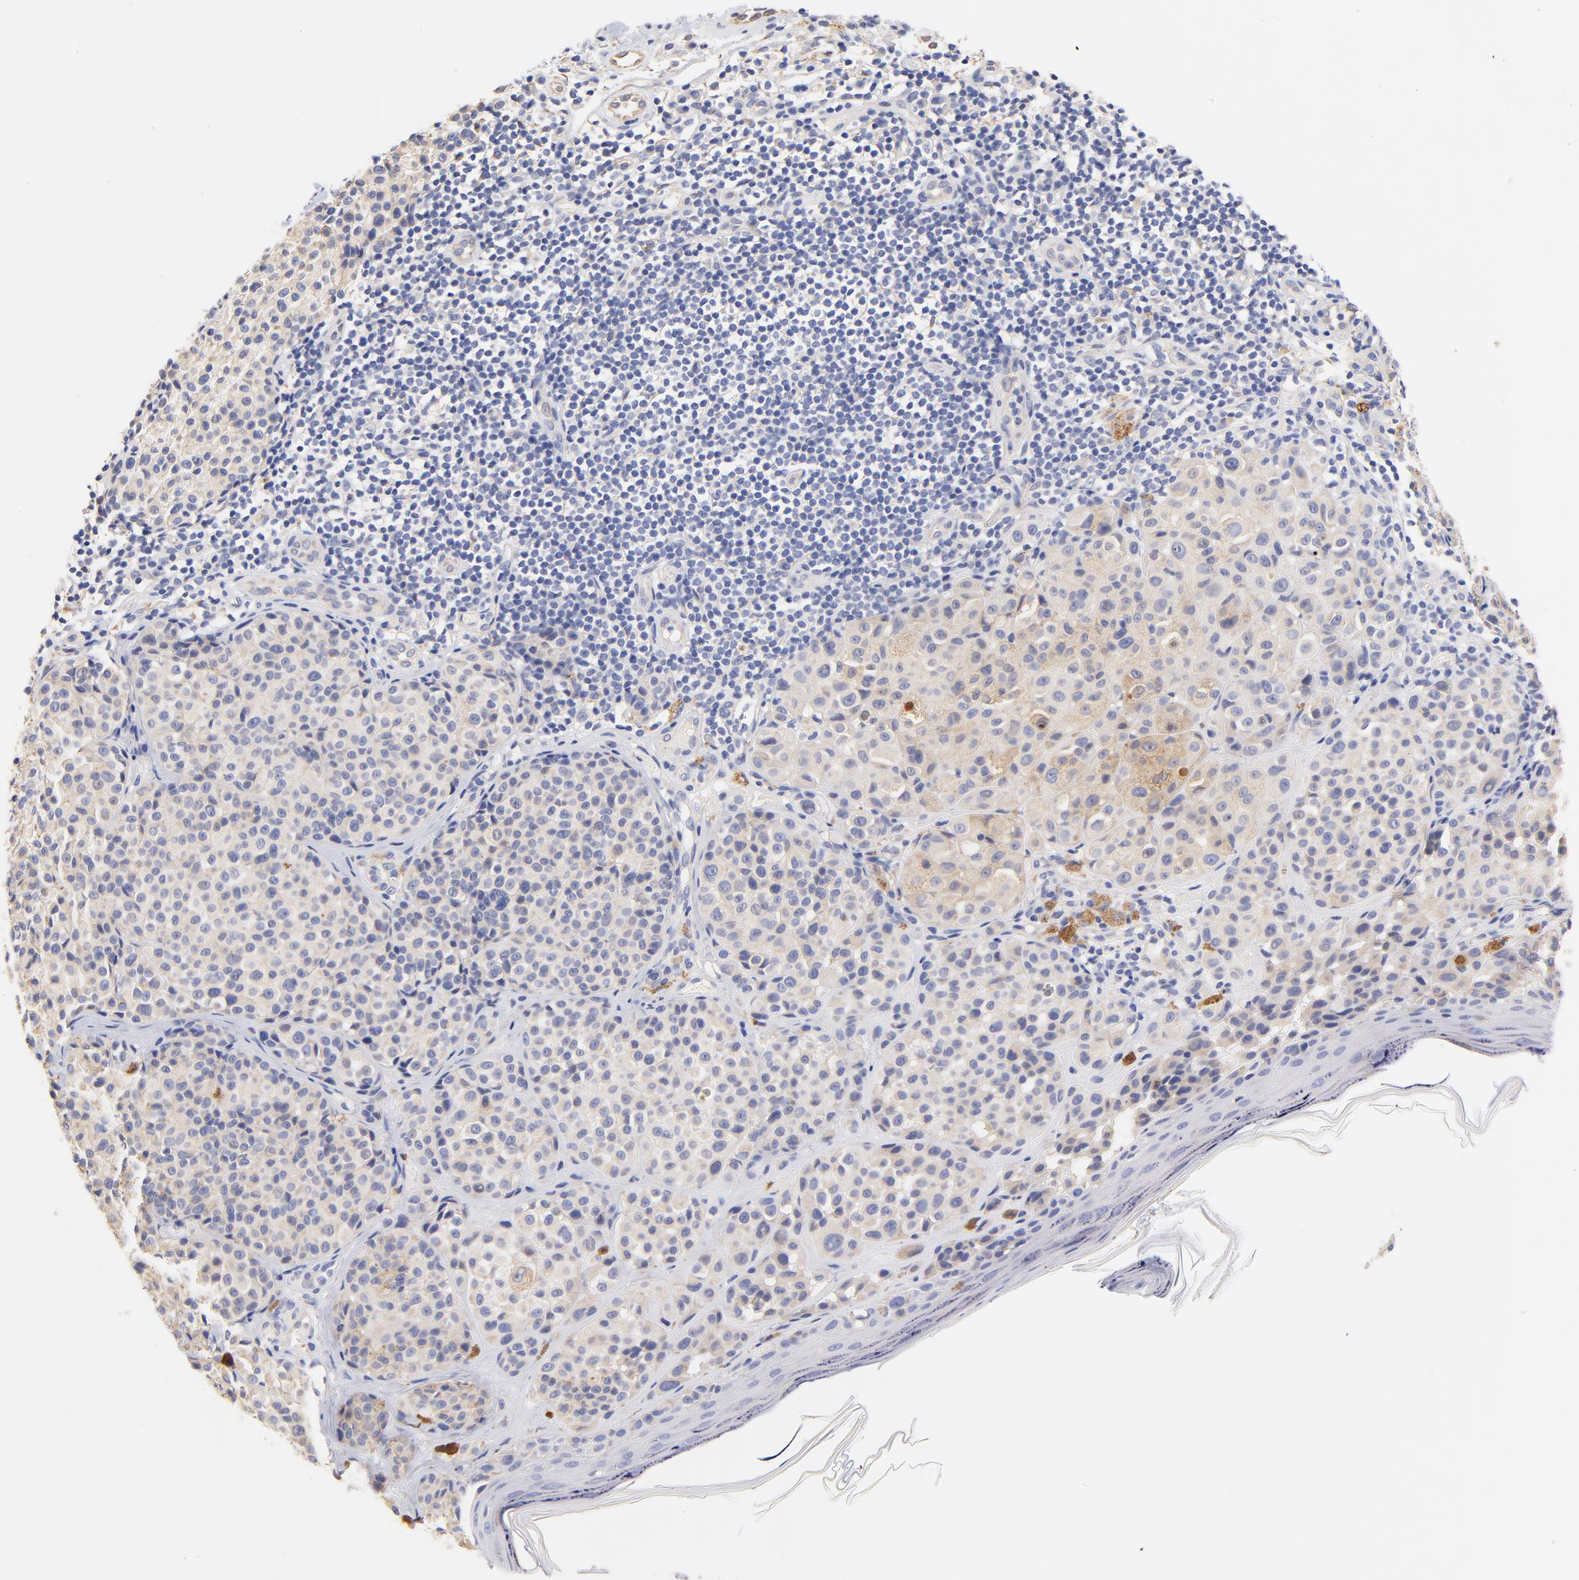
{"staining": {"intensity": "weak", "quantity": ">75%", "location": "cytoplasmic/membranous"}, "tissue": "melanoma", "cell_type": "Tumor cells", "image_type": "cancer", "snomed": [{"axis": "morphology", "description": "Malignant melanoma, NOS"}, {"axis": "topography", "description": "Skin"}], "caption": "Approximately >75% of tumor cells in melanoma display weak cytoplasmic/membranous protein positivity as visualized by brown immunohistochemical staining.", "gene": "HS3ST1", "patient": {"sex": "female", "age": 75}}